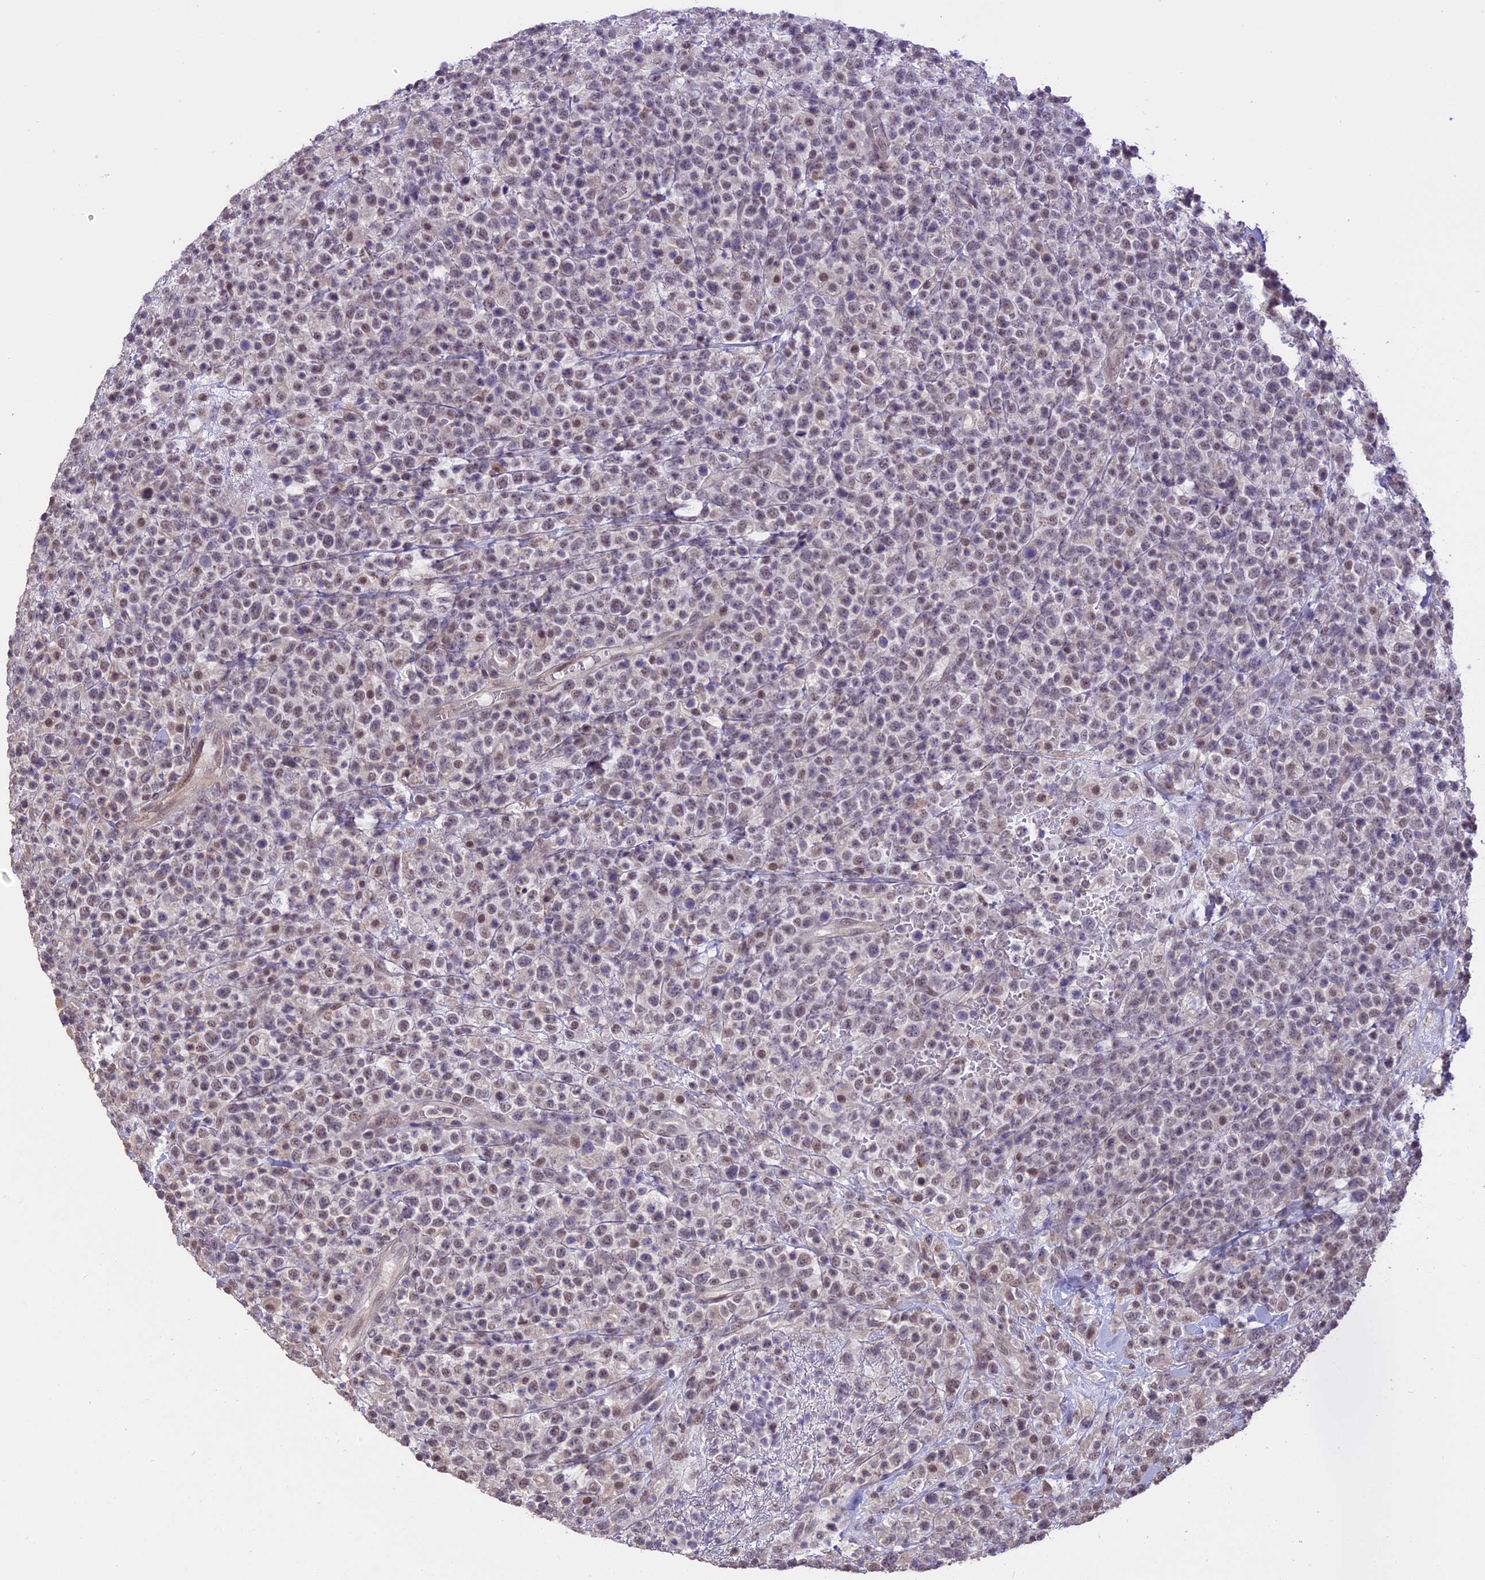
{"staining": {"intensity": "weak", "quantity": "25%-75%", "location": "nuclear"}, "tissue": "lymphoma", "cell_type": "Tumor cells", "image_type": "cancer", "snomed": [{"axis": "morphology", "description": "Malignant lymphoma, non-Hodgkin's type, High grade"}, {"axis": "topography", "description": "Colon"}], "caption": "Lymphoma stained with DAB immunohistochemistry exhibits low levels of weak nuclear positivity in about 25%-75% of tumor cells.", "gene": "TIGD7", "patient": {"sex": "female", "age": 53}}